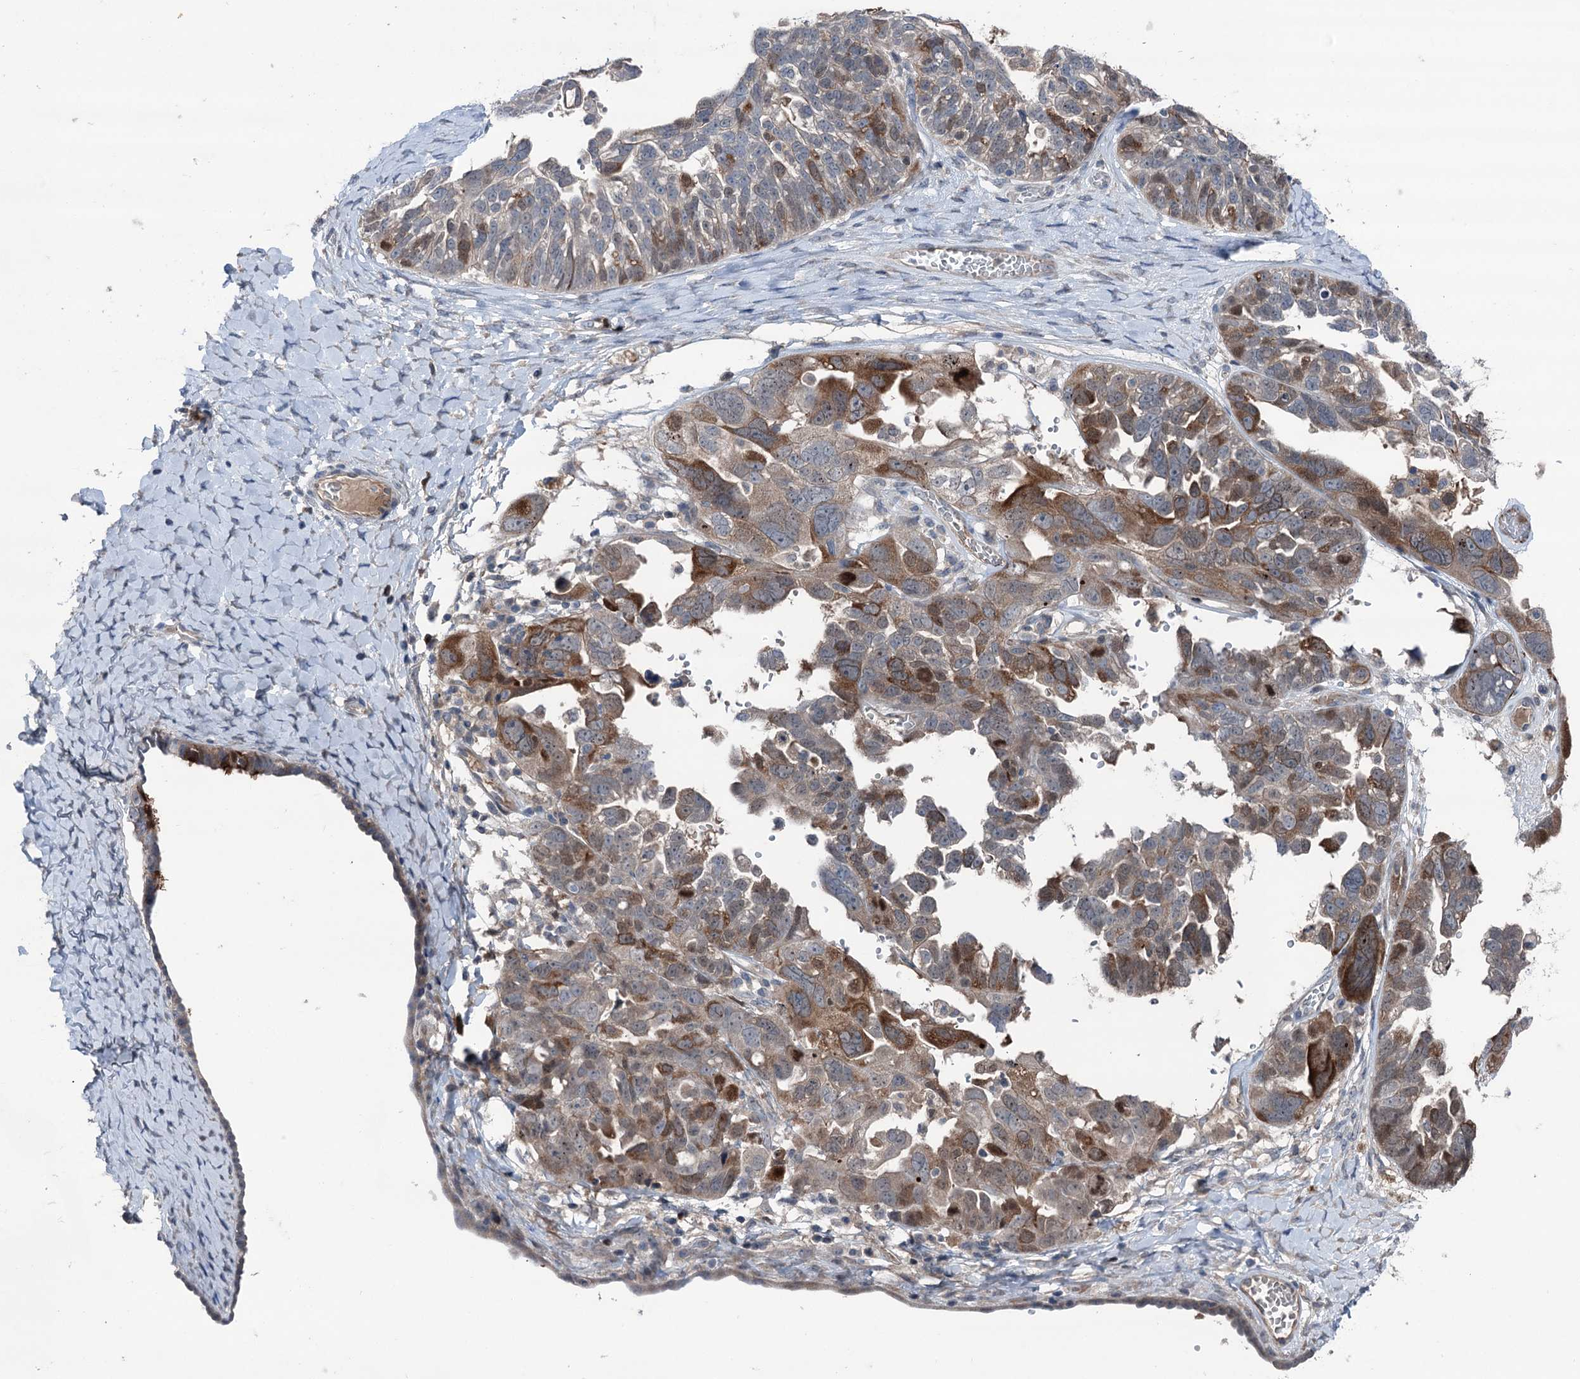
{"staining": {"intensity": "strong", "quantity": "25%-75%", "location": "cytoplasmic/membranous"}, "tissue": "ovarian cancer", "cell_type": "Tumor cells", "image_type": "cancer", "snomed": [{"axis": "morphology", "description": "Cystadenocarcinoma, serous, NOS"}, {"axis": "topography", "description": "Ovary"}], "caption": "DAB (3,3'-diaminobenzidine) immunohistochemical staining of ovarian cancer (serous cystadenocarcinoma) demonstrates strong cytoplasmic/membranous protein expression in about 25%-75% of tumor cells. The staining is performed using DAB (3,3'-diaminobenzidine) brown chromogen to label protein expression. The nuclei are counter-stained blue using hematoxylin.", "gene": "NCAPD2", "patient": {"sex": "female", "age": 79}}